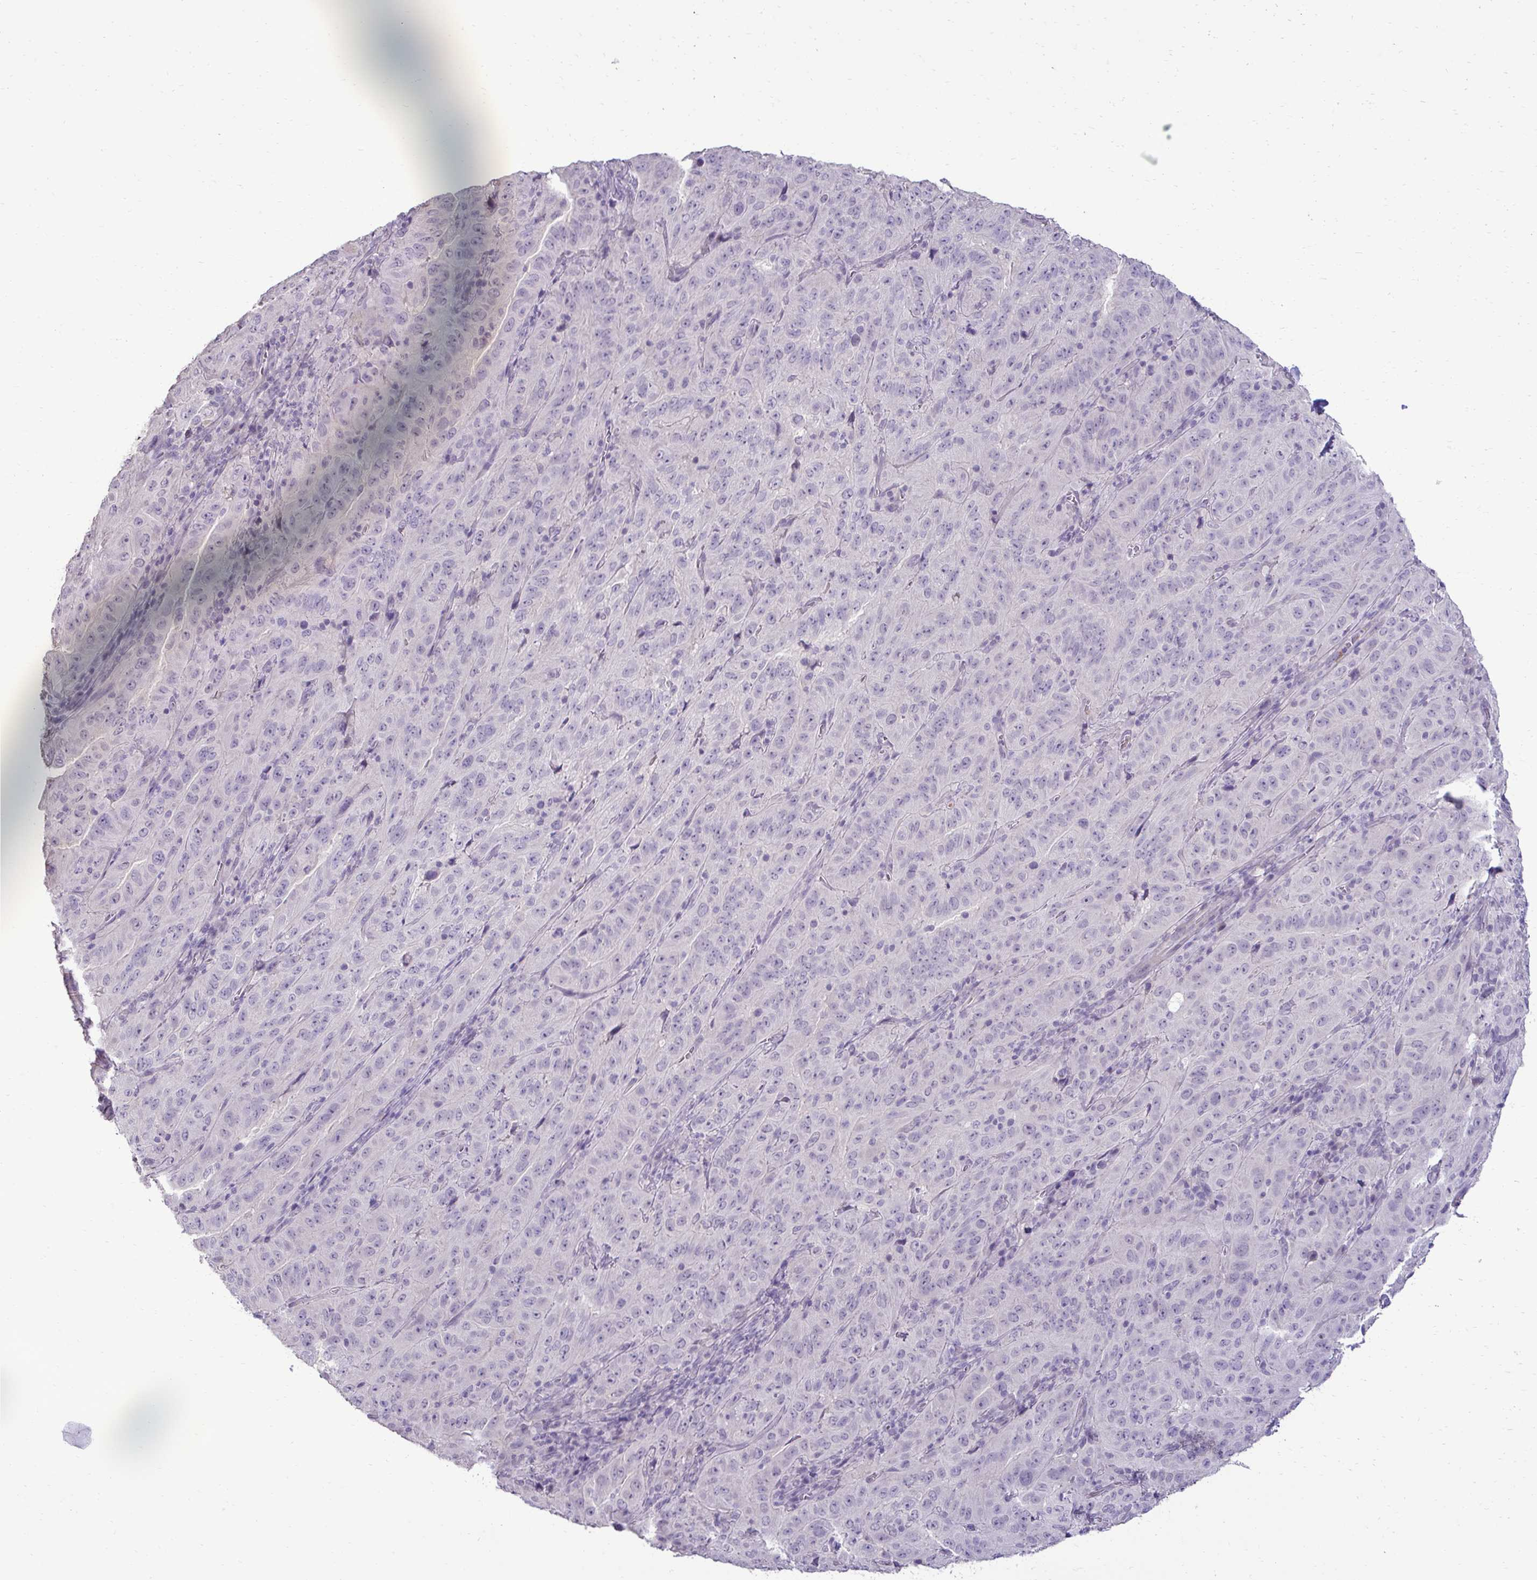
{"staining": {"intensity": "negative", "quantity": "none", "location": "none"}, "tissue": "pancreatic cancer", "cell_type": "Tumor cells", "image_type": "cancer", "snomed": [{"axis": "morphology", "description": "Adenocarcinoma, NOS"}, {"axis": "topography", "description": "Pancreas"}], "caption": "The image demonstrates no staining of tumor cells in pancreatic cancer (adenocarcinoma). Nuclei are stained in blue.", "gene": "SLC30A3", "patient": {"sex": "male", "age": 63}}